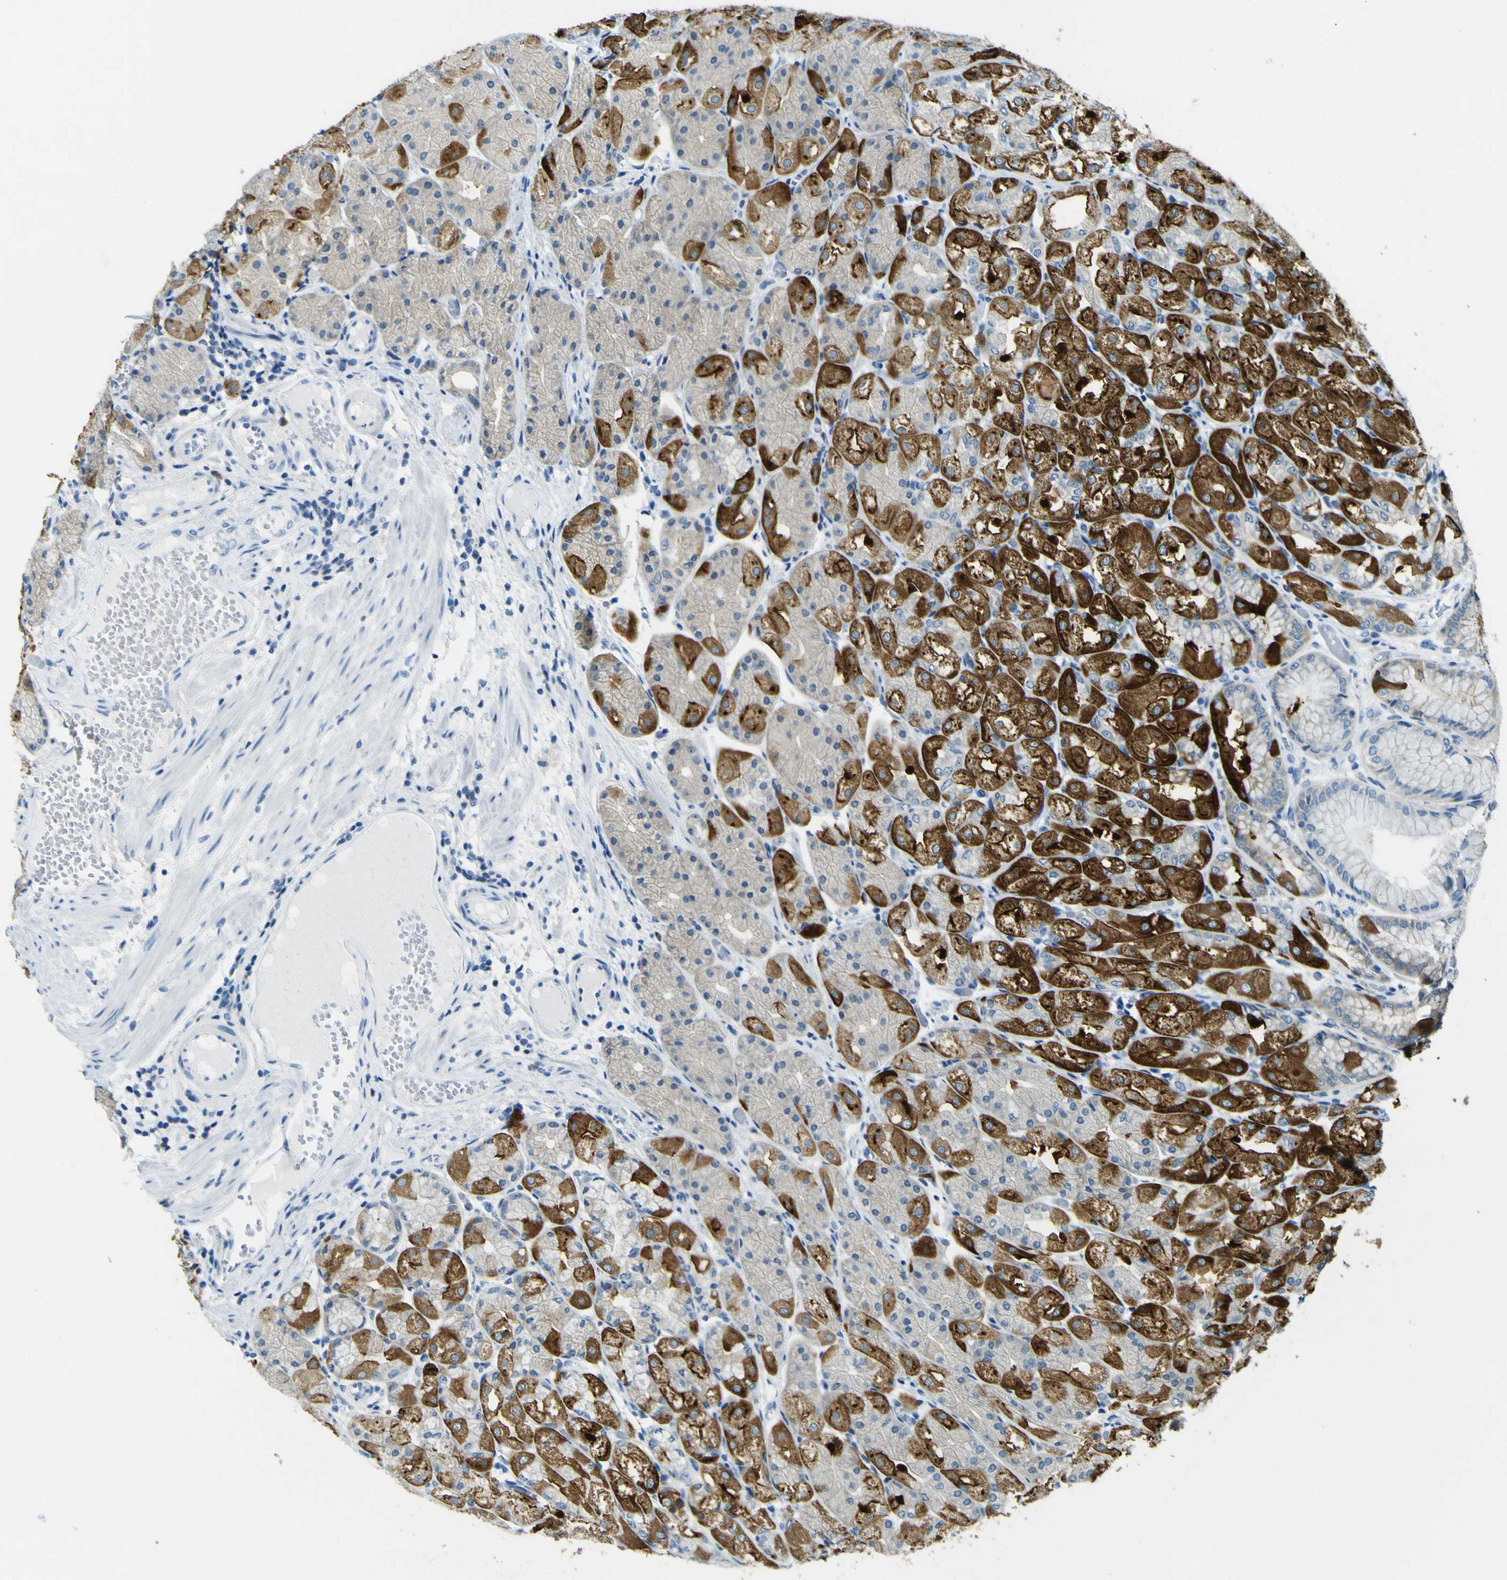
{"staining": {"intensity": "strong", "quantity": "25%-75%", "location": "cytoplasmic/membranous"}, "tissue": "stomach", "cell_type": "Glandular cells", "image_type": "normal", "snomed": [{"axis": "morphology", "description": "Normal tissue, NOS"}, {"axis": "topography", "description": "Stomach, upper"}], "caption": "Protein expression analysis of normal stomach reveals strong cytoplasmic/membranous positivity in approximately 25%-75% of glandular cells. The staining was performed using DAB to visualize the protein expression in brown, while the nuclei were stained in blue with hematoxylin (Magnification: 20x).", "gene": "SORCS1", "patient": {"sex": "male", "age": 72}}